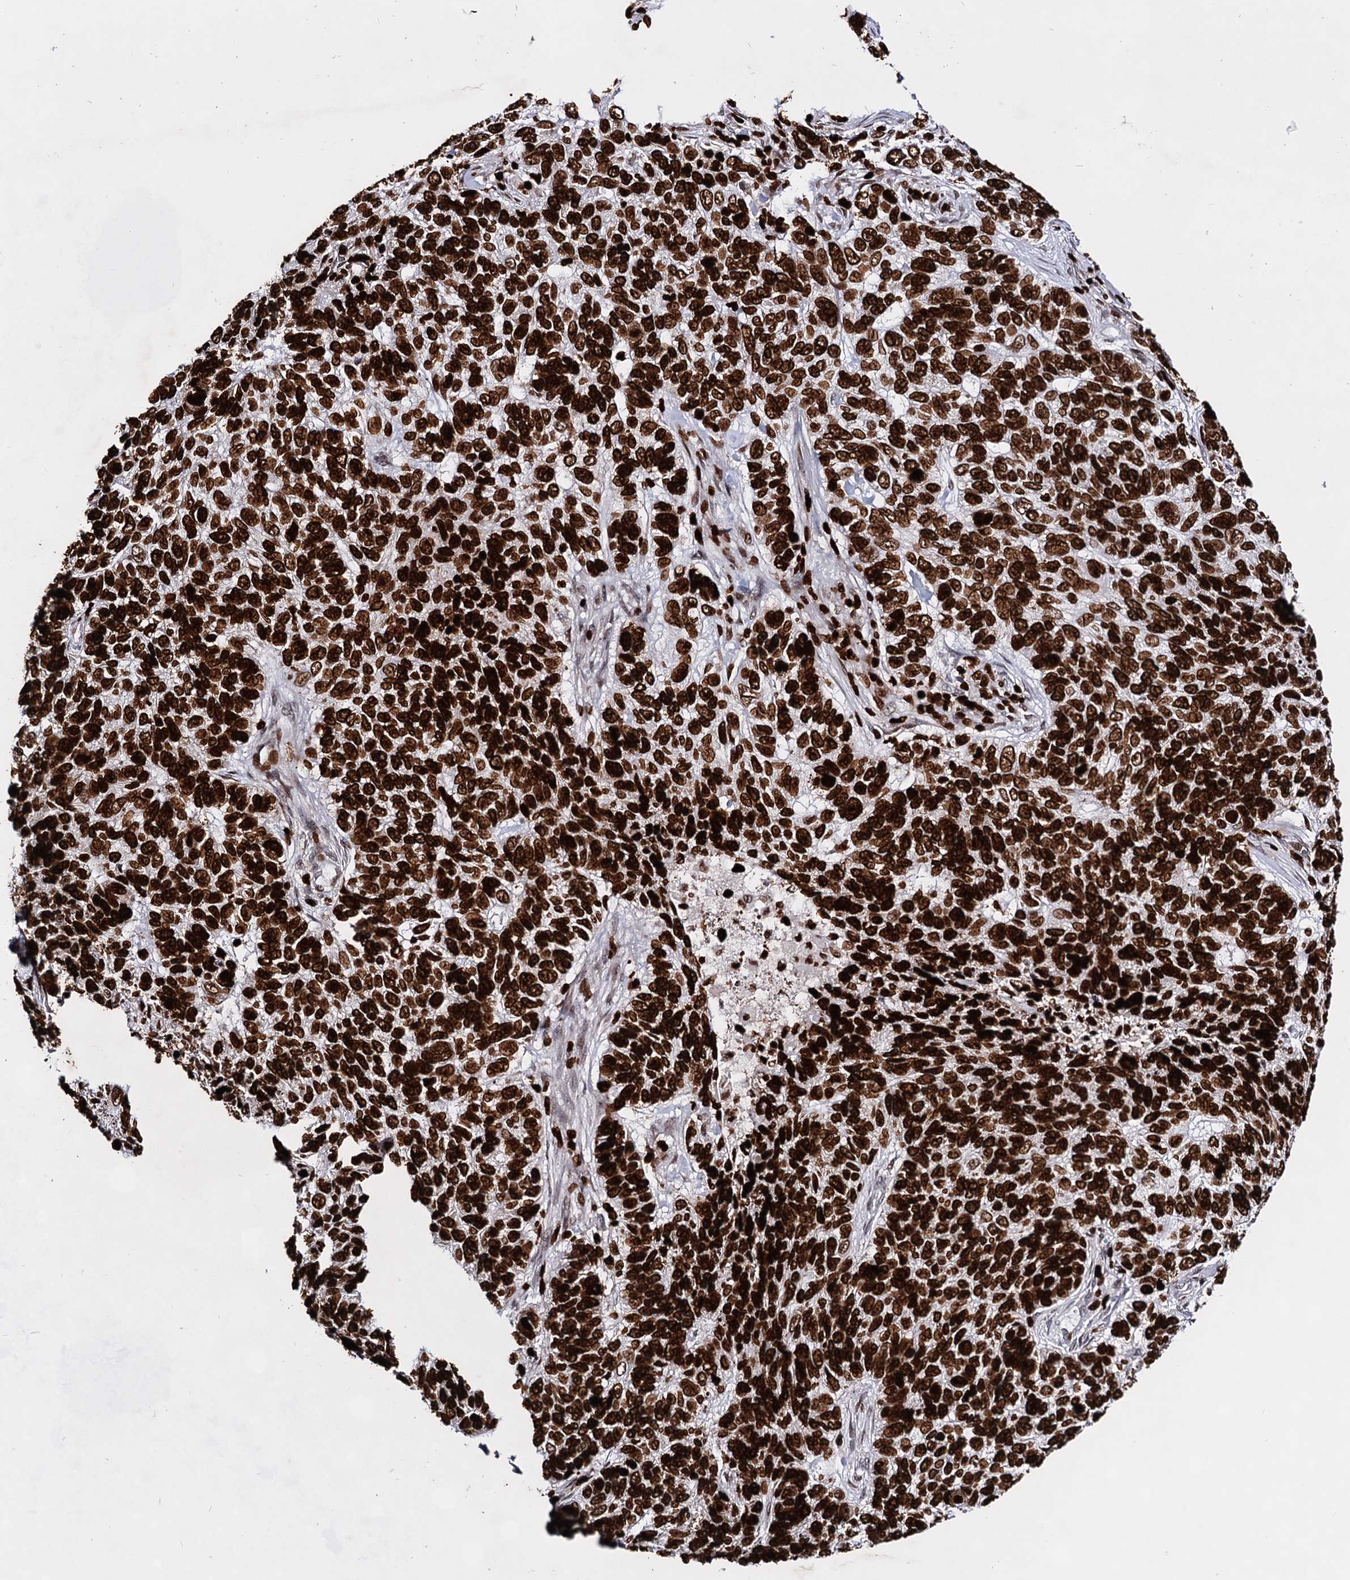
{"staining": {"intensity": "strong", "quantity": ">75%", "location": "nuclear"}, "tissue": "skin cancer", "cell_type": "Tumor cells", "image_type": "cancer", "snomed": [{"axis": "morphology", "description": "Basal cell carcinoma"}, {"axis": "topography", "description": "Skin"}], "caption": "Protein staining demonstrates strong nuclear expression in approximately >75% of tumor cells in basal cell carcinoma (skin).", "gene": "HMGB2", "patient": {"sex": "female", "age": 65}}